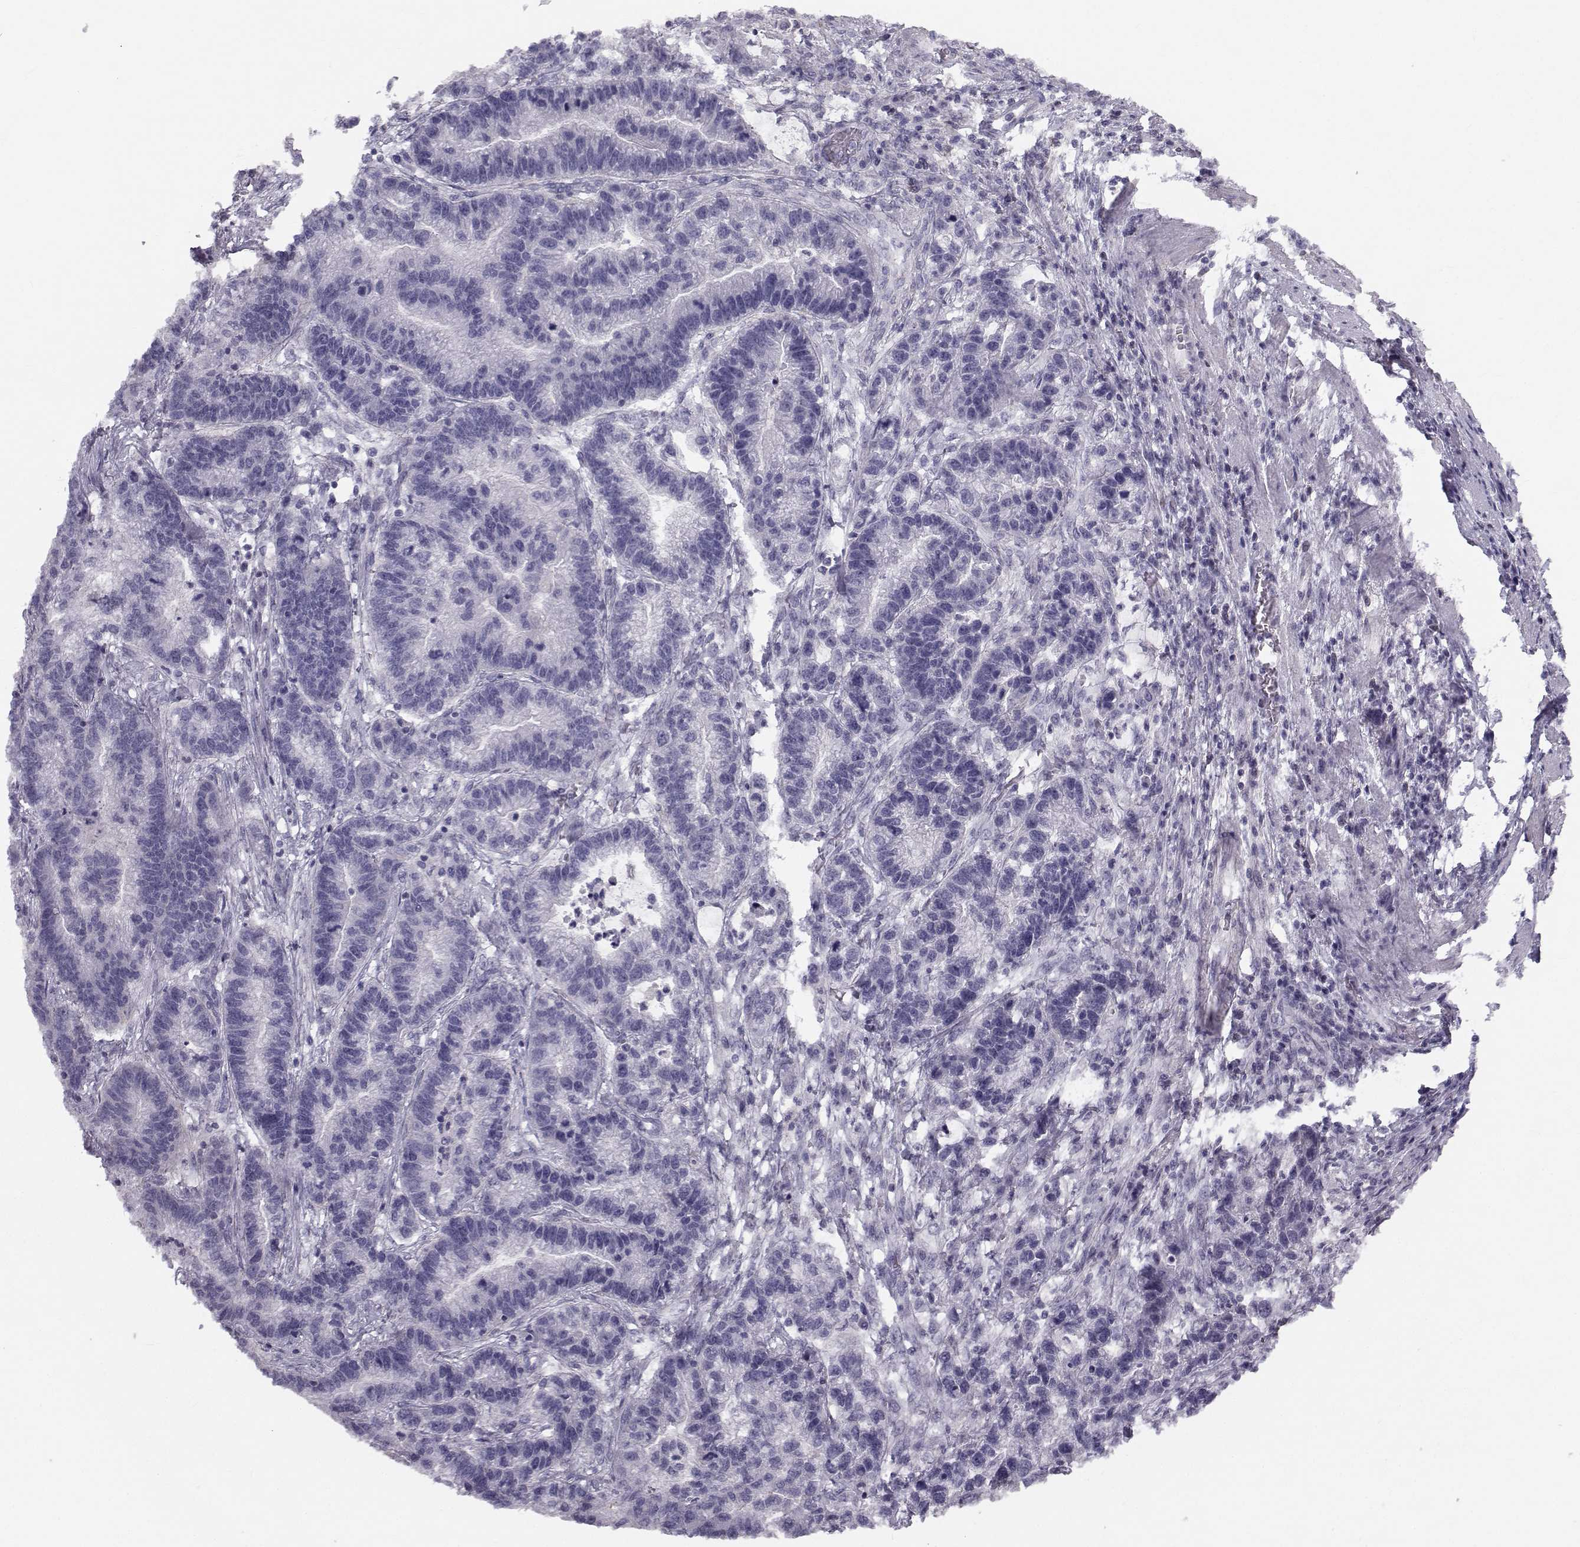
{"staining": {"intensity": "negative", "quantity": "none", "location": "none"}, "tissue": "stomach cancer", "cell_type": "Tumor cells", "image_type": "cancer", "snomed": [{"axis": "morphology", "description": "Adenocarcinoma, NOS"}, {"axis": "topography", "description": "Stomach"}], "caption": "Protein analysis of stomach adenocarcinoma demonstrates no significant positivity in tumor cells.", "gene": "GARIN3", "patient": {"sex": "male", "age": 83}}